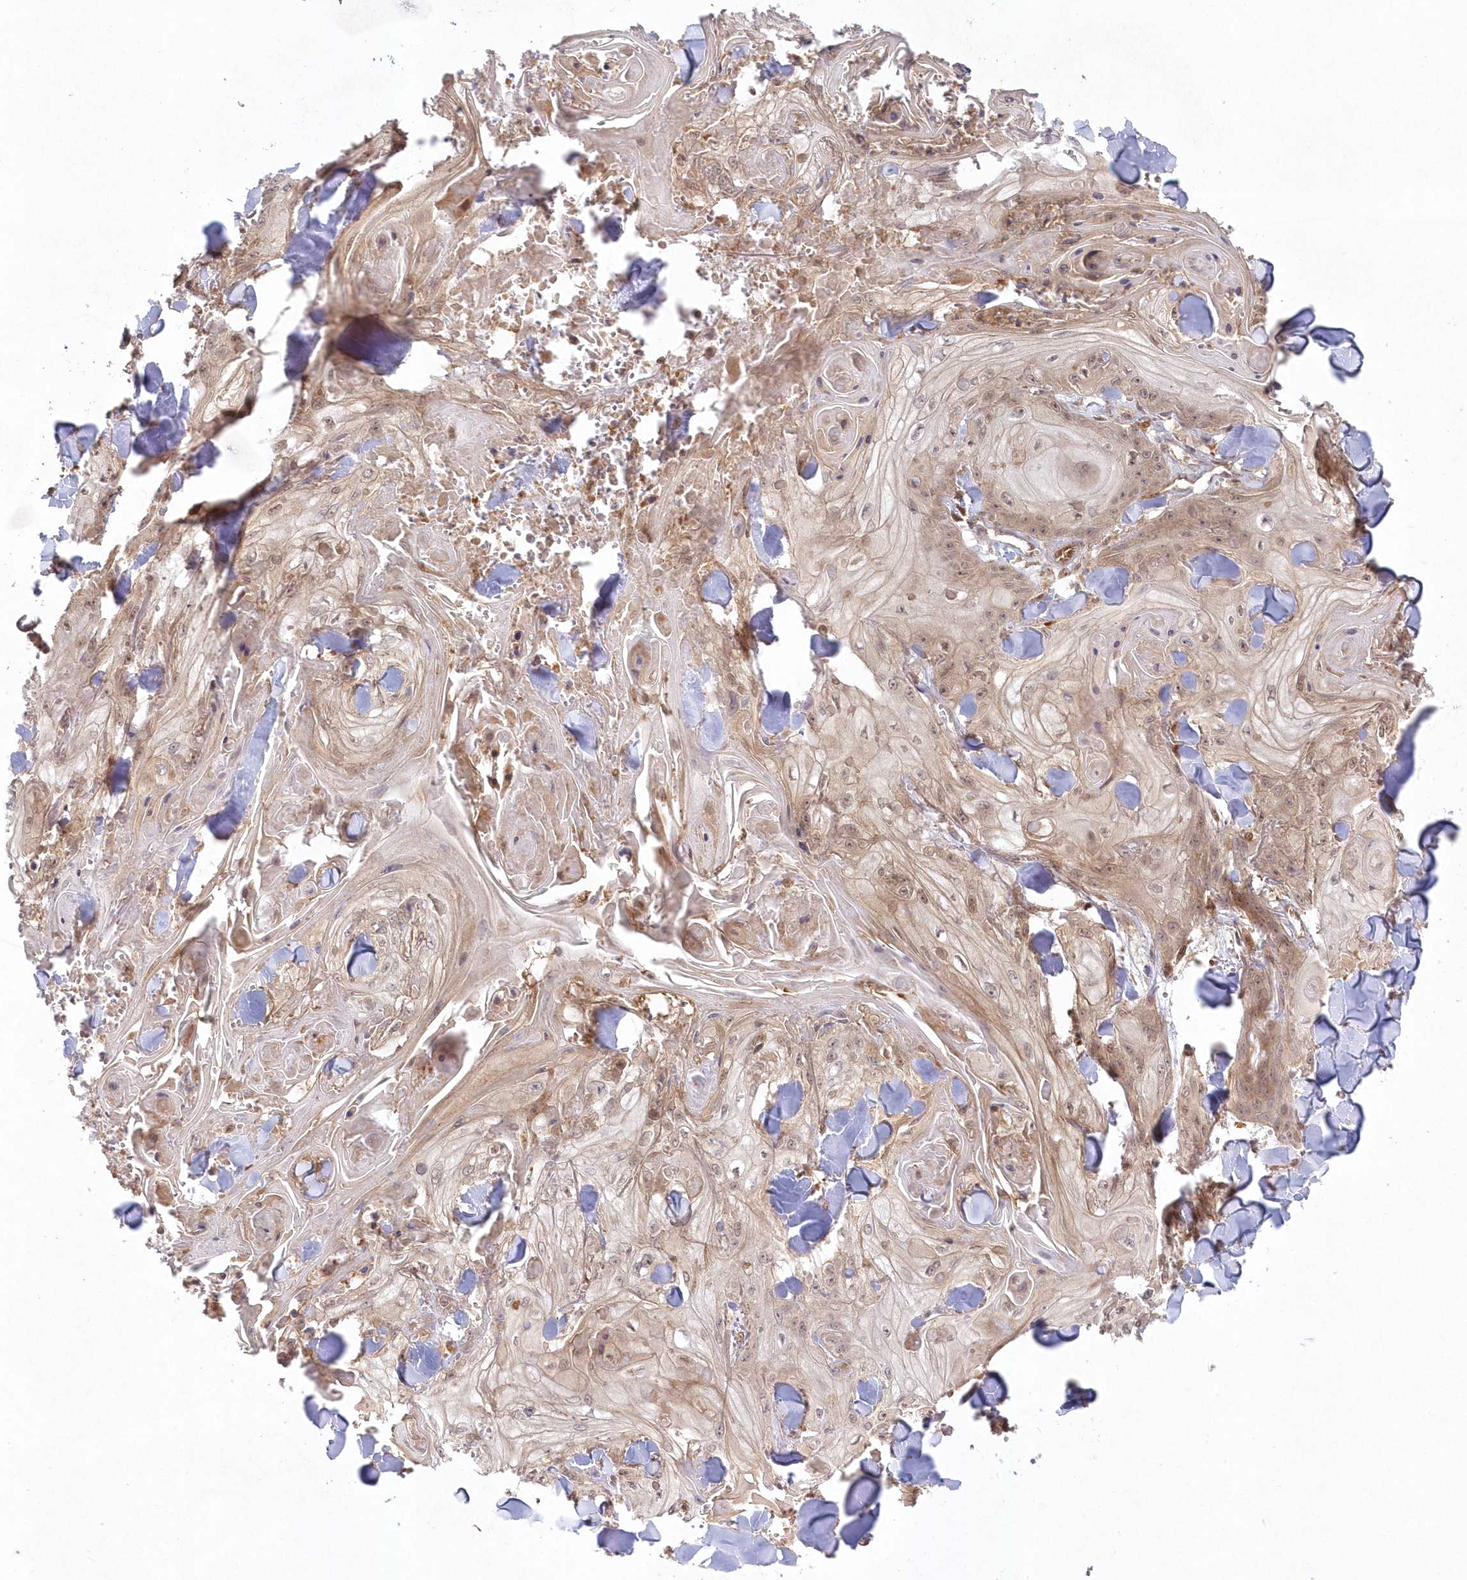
{"staining": {"intensity": "weak", "quantity": ">75%", "location": "cytoplasmic/membranous,nuclear"}, "tissue": "skin cancer", "cell_type": "Tumor cells", "image_type": "cancer", "snomed": [{"axis": "morphology", "description": "Squamous cell carcinoma, NOS"}, {"axis": "topography", "description": "Skin"}], "caption": "Squamous cell carcinoma (skin) stained with DAB immunohistochemistry (IHC) exhibits low levels of weak cytoplasmic/membranous and nuclear positivity in approximately >75% of tumor cells. (Brightfield microscopy of DAB IHC at high magnification).", "gene": "GBE1", "patient": {"sex": "male", "age": 74}}